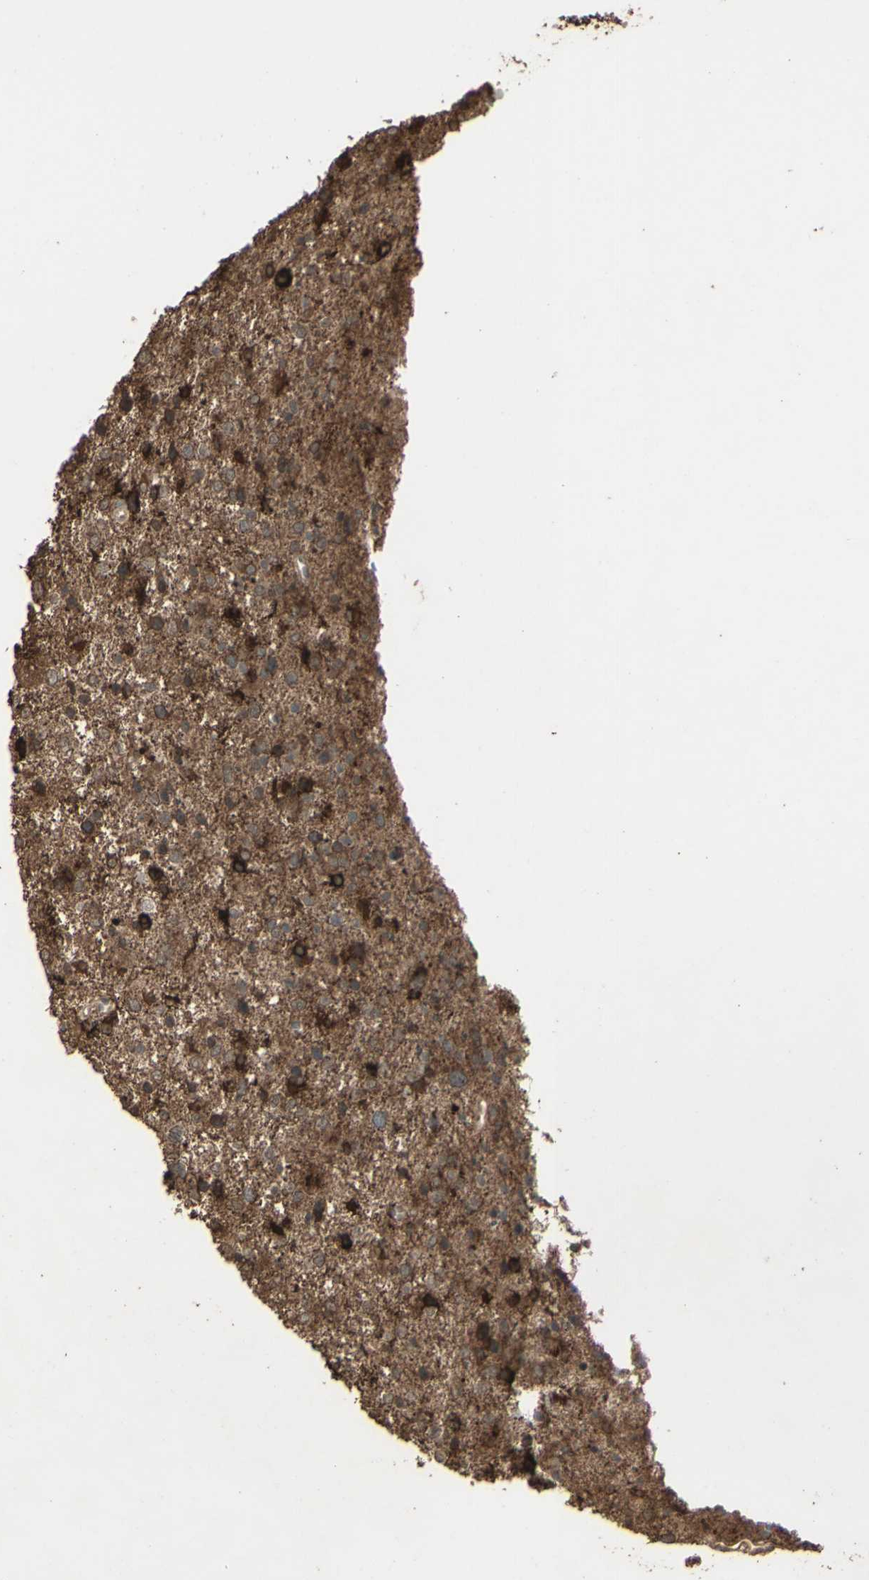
{"staining": {"intensity": "strong", "quantity": "<25%", "location": "cytoplasmic/membranous"}, "tissue": "glioma", "cell_type": "Tumor cells", "image_type": "cancer", "snomed": [{"axis": "morphology", "description": "Glioma, malignant, Low grade"}, {"axis": "topography", "description": "Brain"}], "caption": "This histopathology image displays IHC staining of glioma, with medium strong cytoplasmic/membranous positivity in approximately <25% of tumor cells.", "gene": "GNAS", "patient": {"sex": "female", "age": 37}}